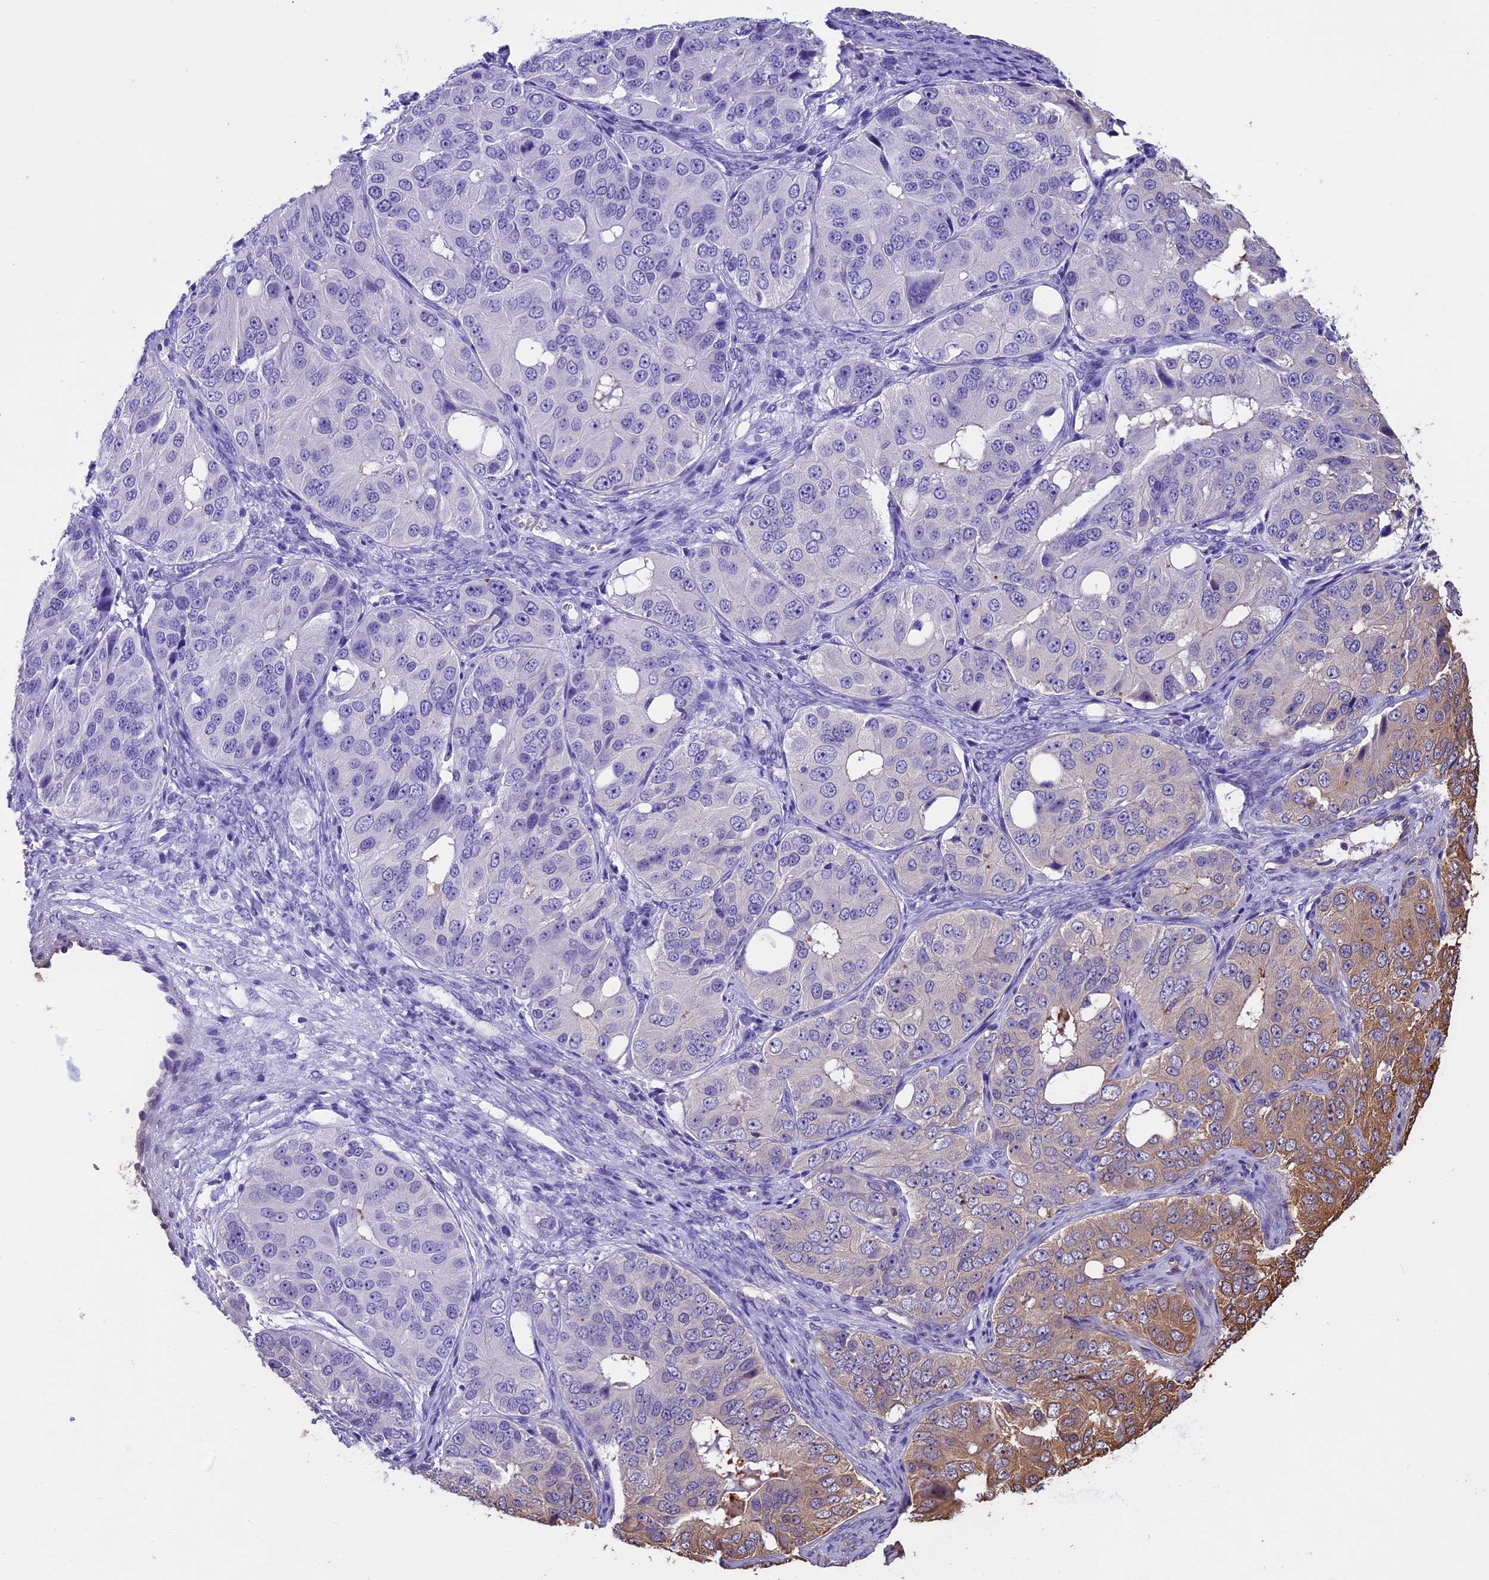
{"staining": {"intensity": "negative", "quantity": "none", "location": "none"}, "tissue": "ovarian cancer", "cell_type": "Tumor cells", "image_type": "cancer", "snomed": [{"axis": "morphology", "description": "Carcinoma, endometroid"}, {"axis": "topography", "description": "Ovary"}], "caption": "This image is of ovarian endometroid carcinoma stained with immunohistochemistry (IHC) to label a protein in brown with the nuclei are counter-stained blue. There is no expression in tumor cells. (IHC, brightfield microscopy, high magnification).", "gene": "CHMP2A", "patient": {"sex": "female", "age": 51}}